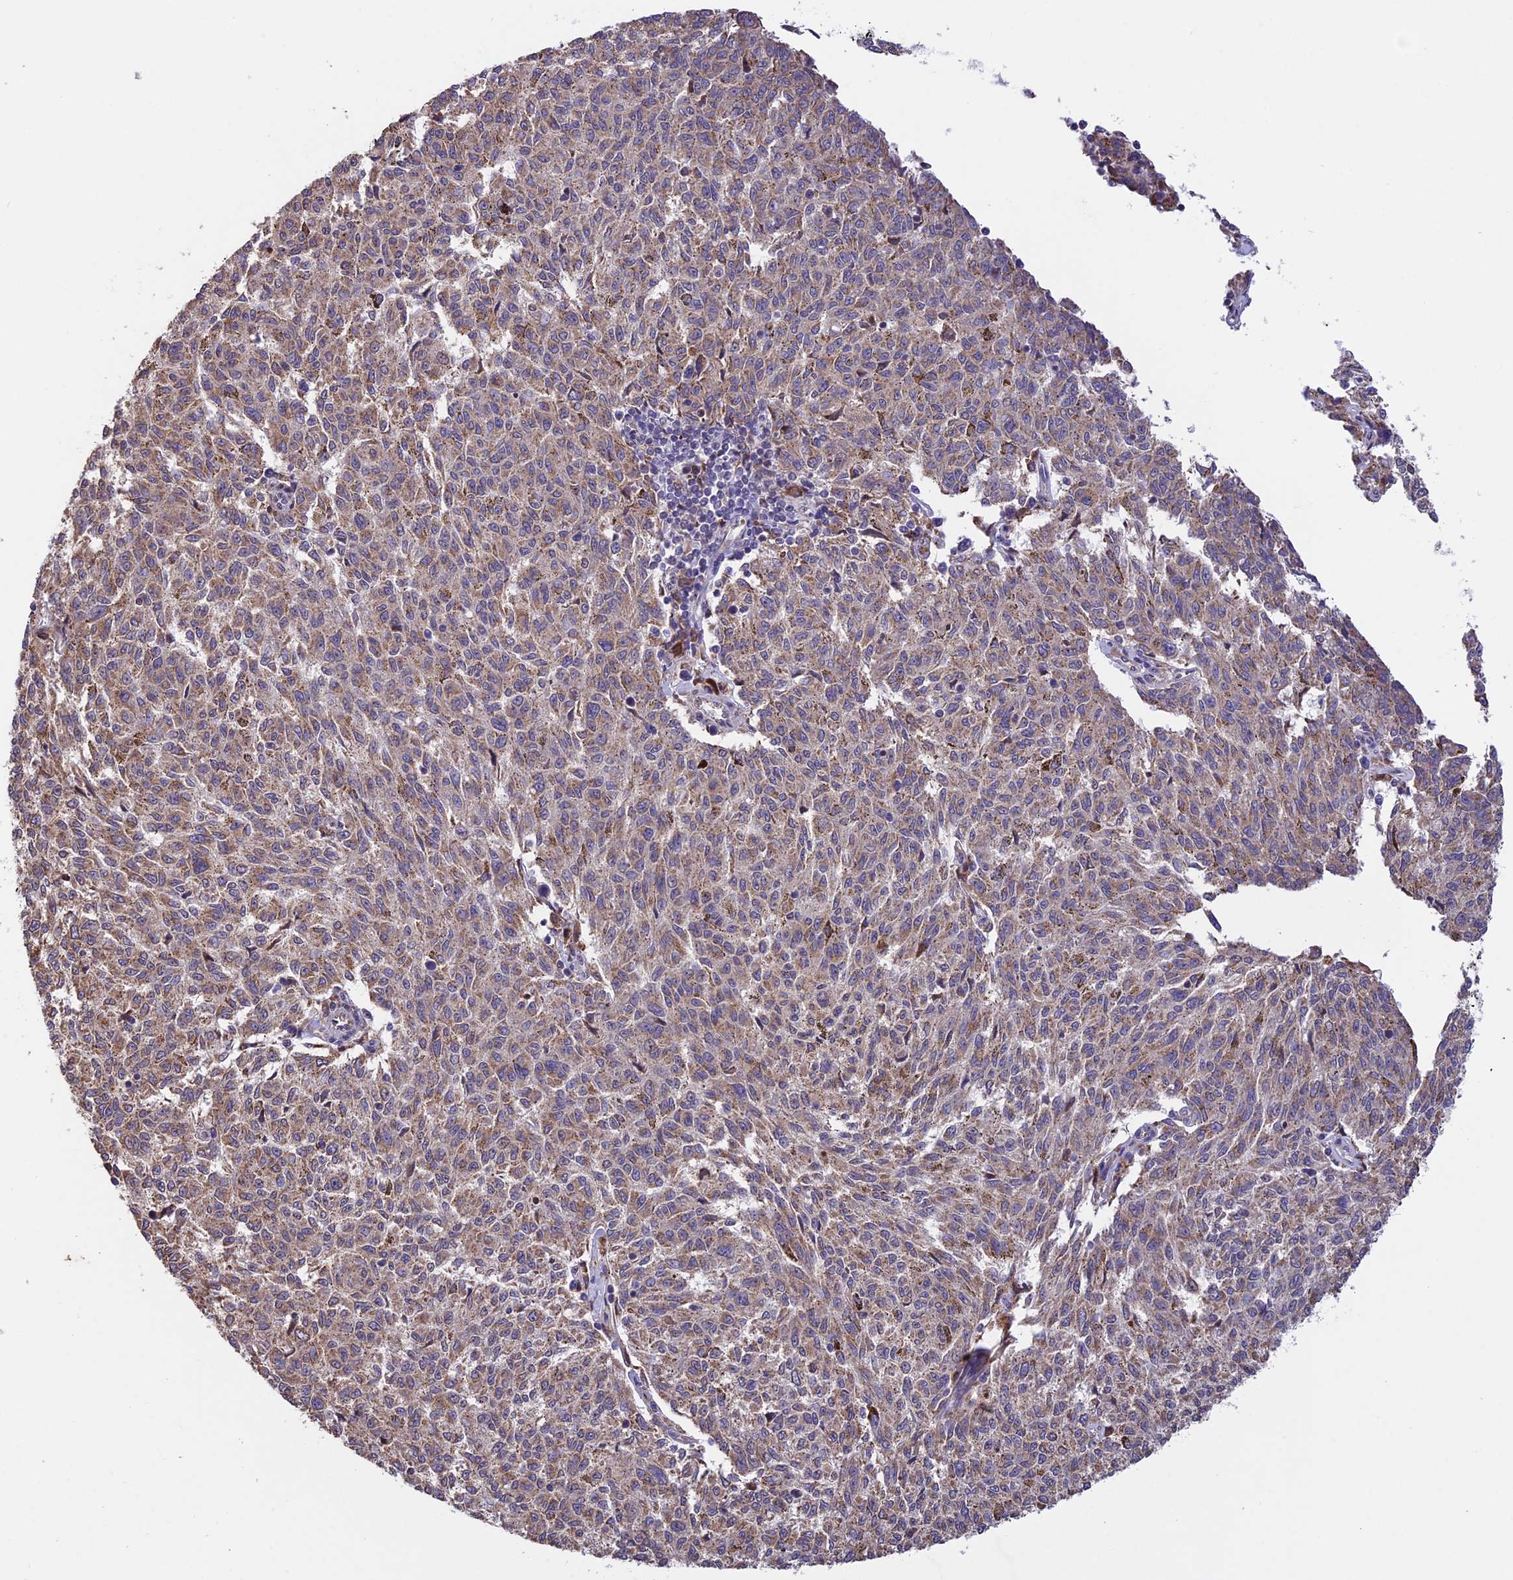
{"staining": {"intensity": "weak", "quantity": ">75%", "location": "cytoplasmic/membranous"}, "tissue": "melanoma", "cell_type": "Tumor cells", "image_type": "cancer", "snomed": [{"axis": "morphology", "description": "Malignant melanoma, NOS"}, {"axis": "topography", "description": "Skin"}], "caption": "High-magnification brightfield microscopy of malignant melanoma stained with DAB (3,3'-diaminobenzidine) (brown) and counterstained with hematoxylin (blue). tumor cells exhibit weak cytoplasmic/membranous expression is identified in about>75% of cells. (IHC, brightfield microscopy, high magnification).", "gene": "DMRTA2", "patient": {"sex": "female", "age": 72}}